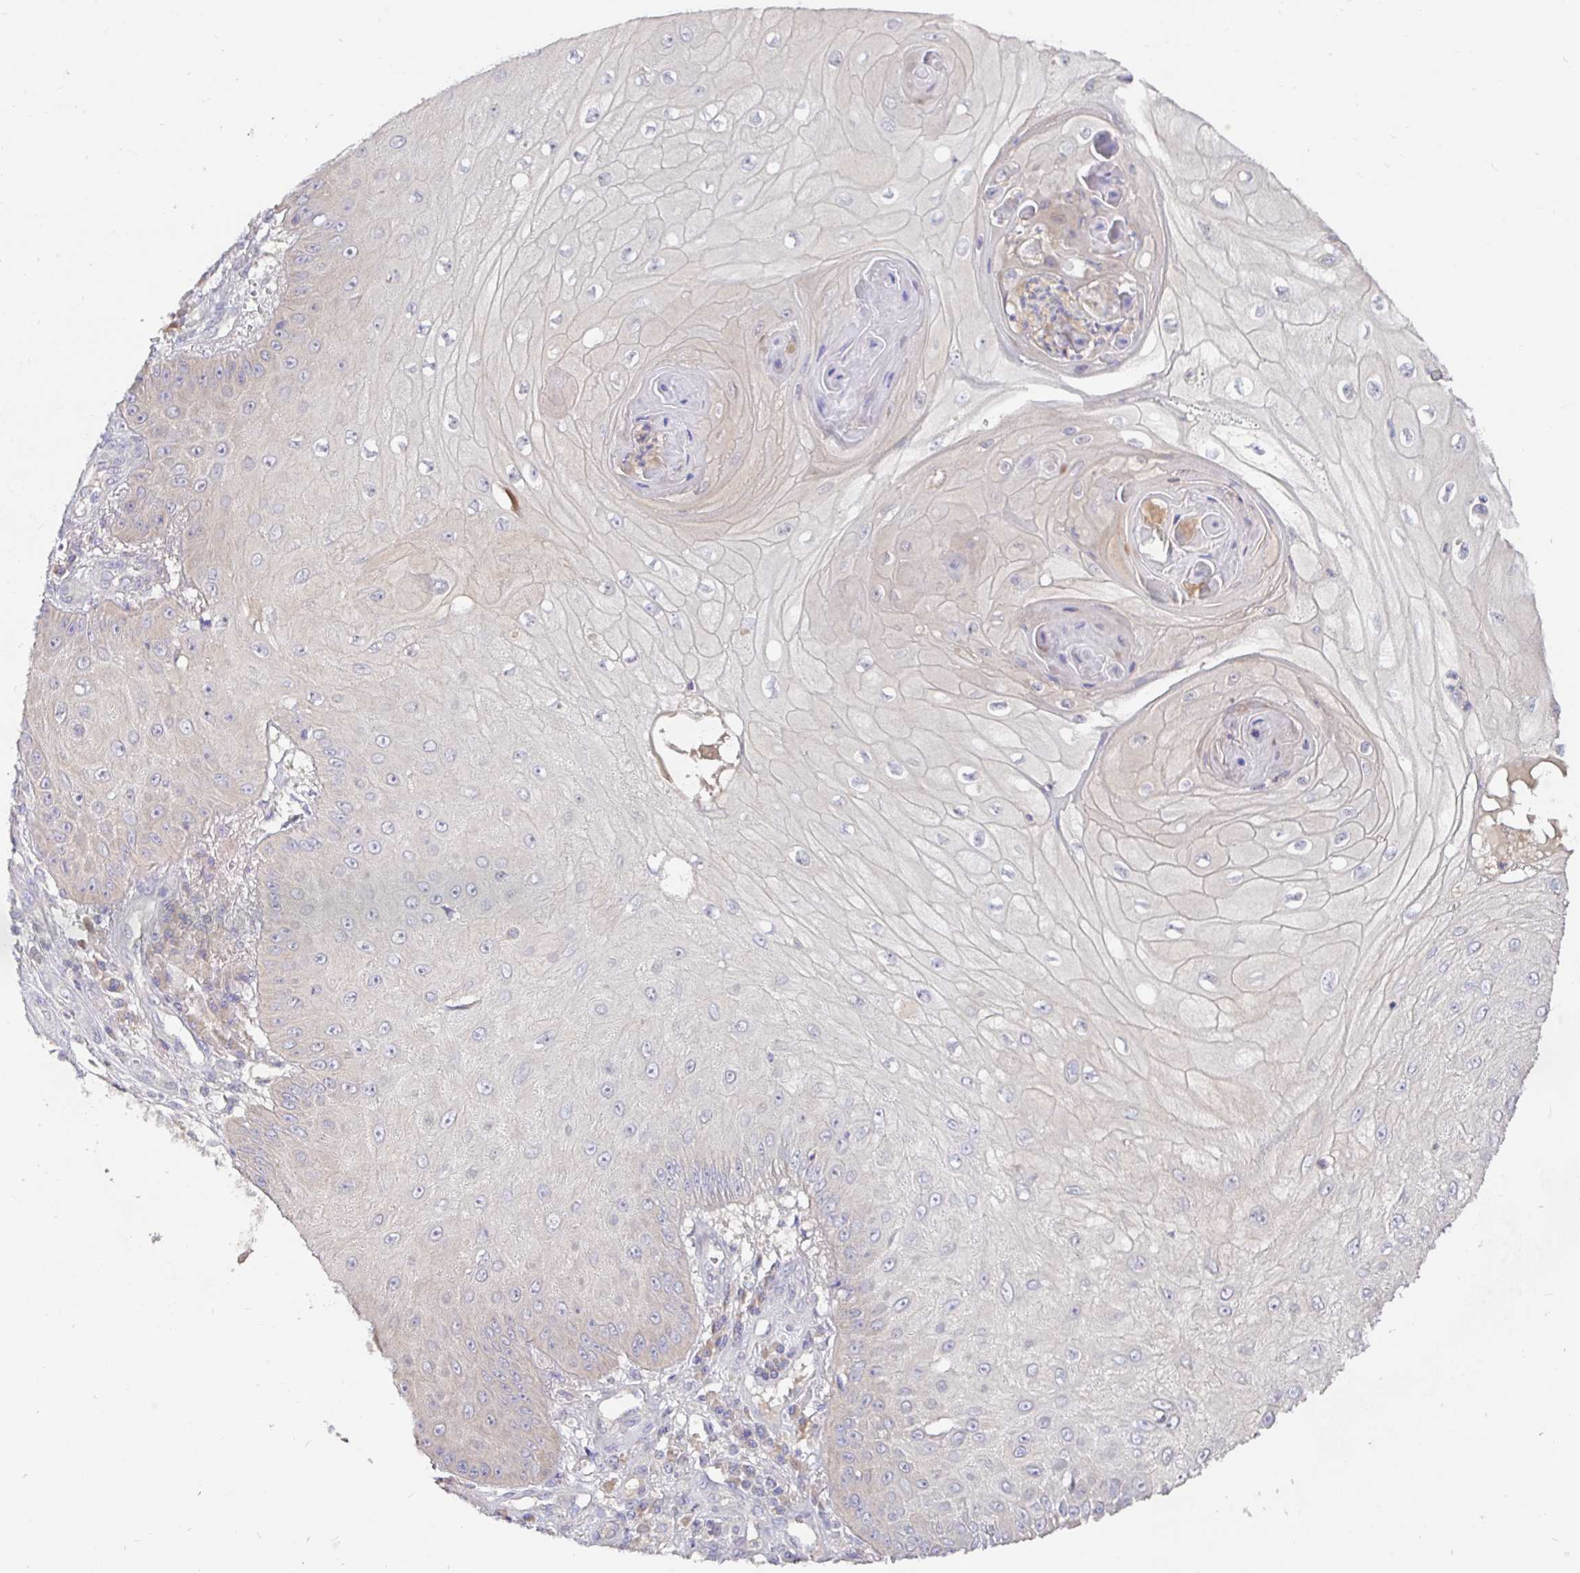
{"staining": {"intensity": "negative", "quantity": "none", "location": "none"}, "tissue": "skin cancer", "cell_type": "Tumor cells", "image_type": "cancer", "snomed": [{"axis": "morphology", "description": "Squamous cell carcinoma, NOS"}, {"axis": "topography", "description": "Skin"}], "caption": "High magnification brightfield microscopy of skin cancer stained with DAB (3,3'-diaminobenzidine) (brown) and counterstained with hematoxylin (blue): tumor cells show no significant expression.", "gene": "KIF21A", "patient": {"sex": "male", "age": 70}}